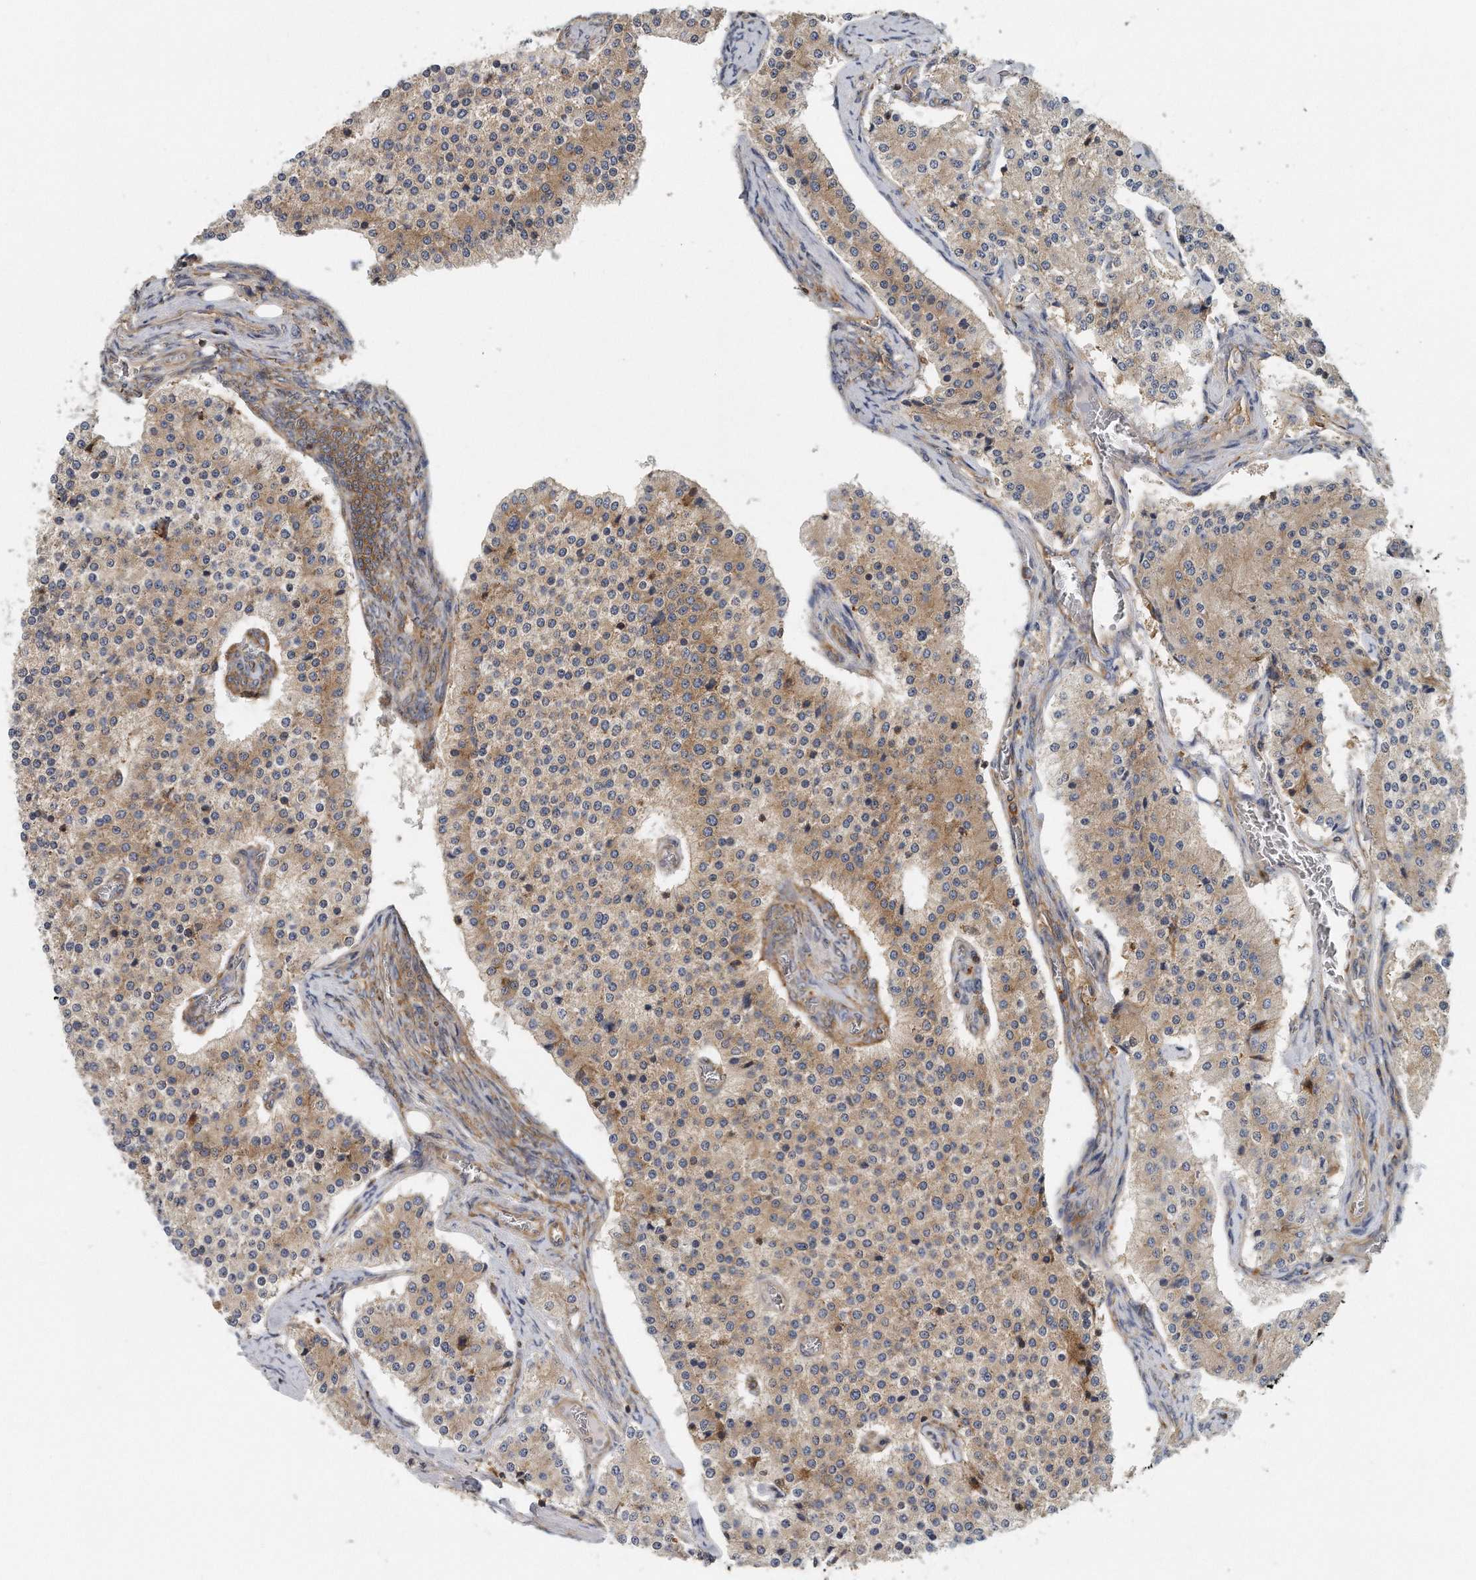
{"staining": {"intensity": "moderate", "quantity": "25%-75%", "location": "cytoplasmic/membranous"}, "tissue": "carcinoid", "cell_type": "Tumor cells", "image_type": "cancer", "snomed": [{"axis": "morphology", "description": "Carcinoid, malignant, NOS"}, {"axis": "topography", "description": "Colon"}], "caption": "Immunohistochemistry (IHC) photomicrograph of human carcinoid stained for a protein (brown), which reveals medium levels of moderate cytoplasmic/membranous expression in about 25%-75% of tumor cells.", "gene": "EIF3I", "patient": {"sex": "female", "age": 52}}